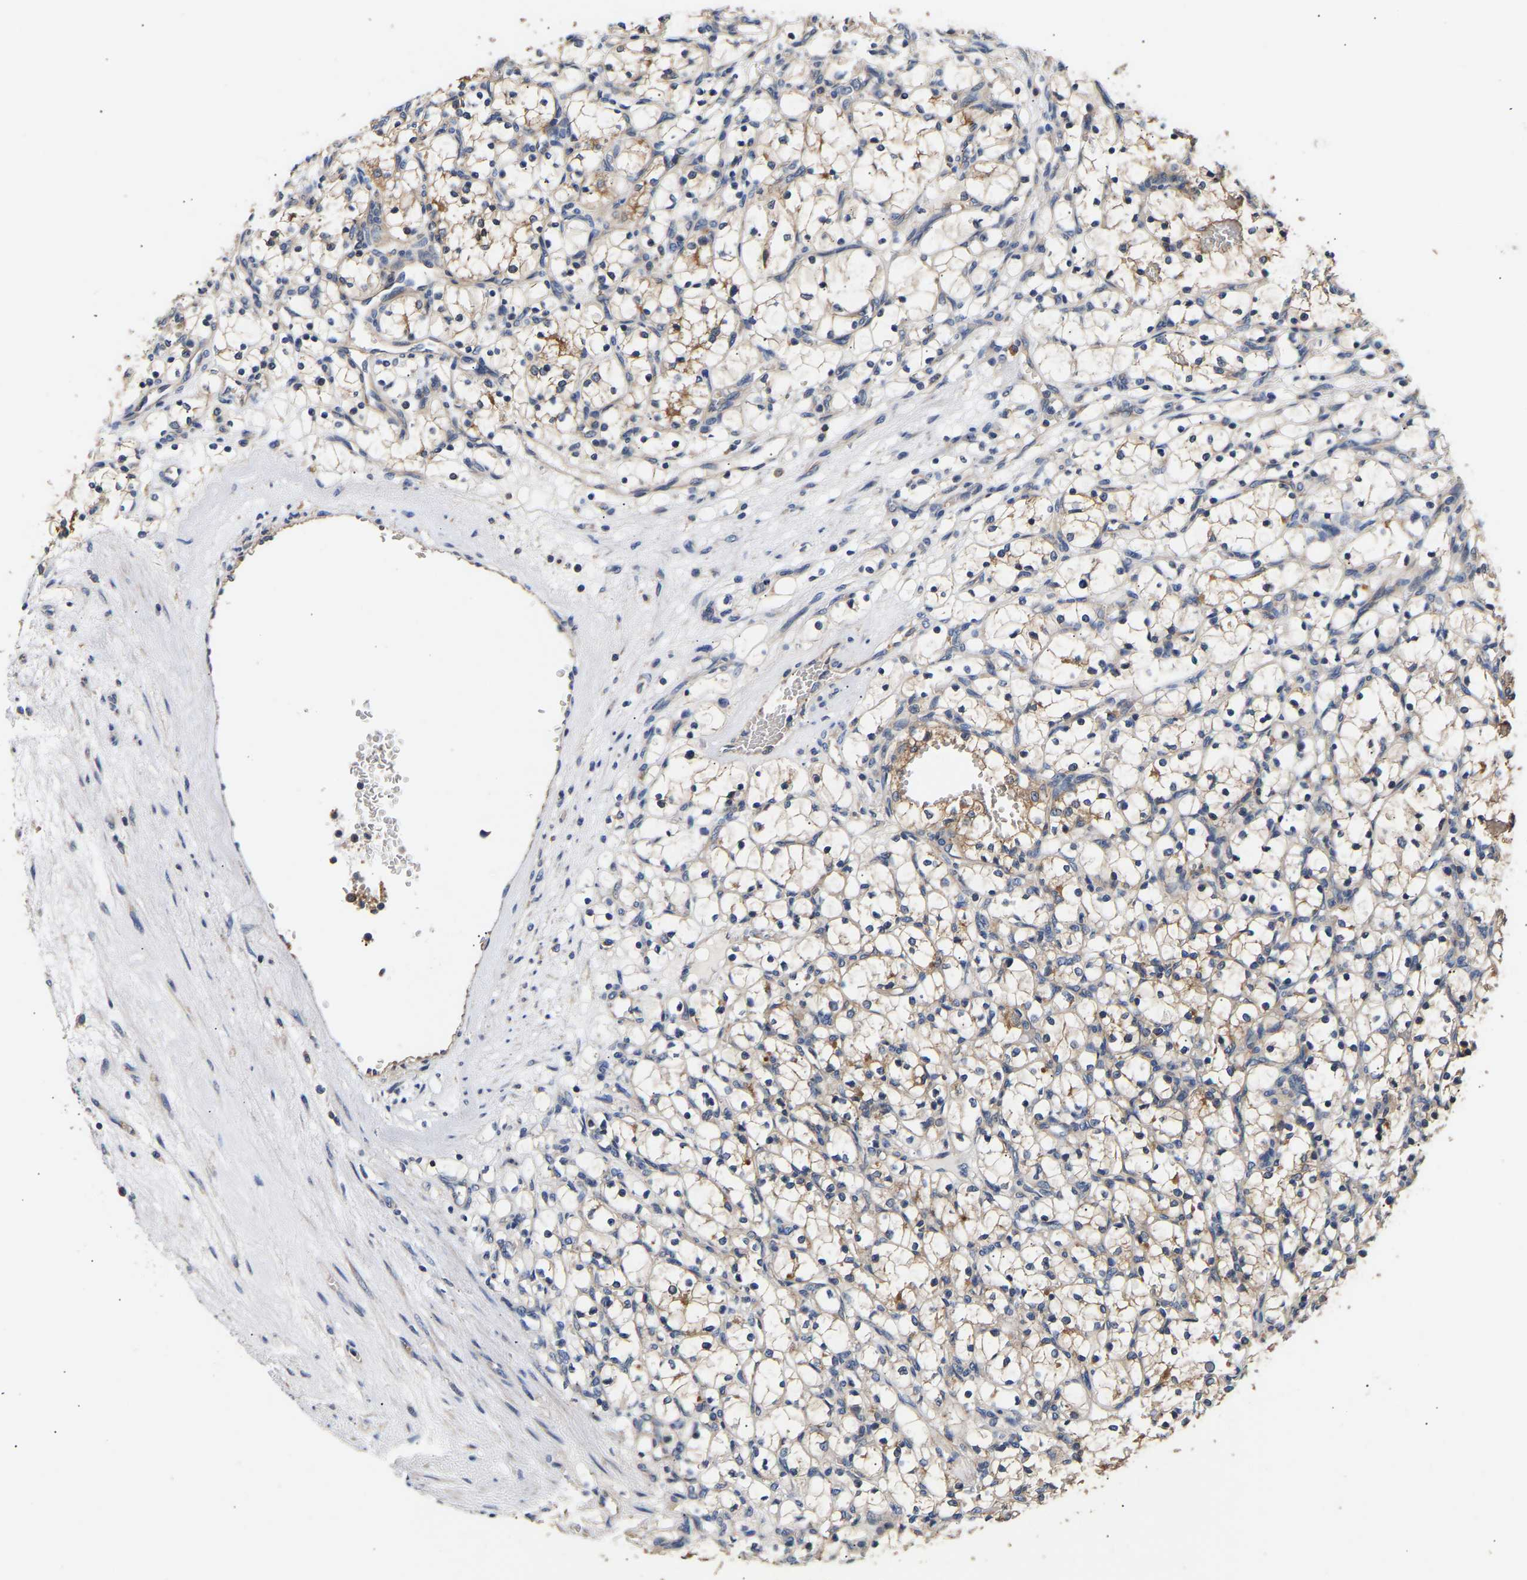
{"staining": {"intensity": "moderate", "quantity": "25%-75%", "location": "cytoplasmic/membranous"}, "tissue": "renal cancer", "cell_type": "Tumor cells", "image_type": "cancer", "snomed": [{"axis": "morphology", "description": "Adenocarcinoma, NOS"}, {"axis": "topography", "description": "Kidney"}], "caption": "Immunohistochemistry micrograph of neoplastic tissue: renal adenocarcinoma stained using immunohistochemistry (IHC) demonstrates medium levels of moderate protein expression localized specifically in the cytoplasmic/membranous of tumor cells, appearing as a cytoplasmic/membranous brown color.", "gene": "LRBA", "patient": {"sex": "female", "age": 69}}